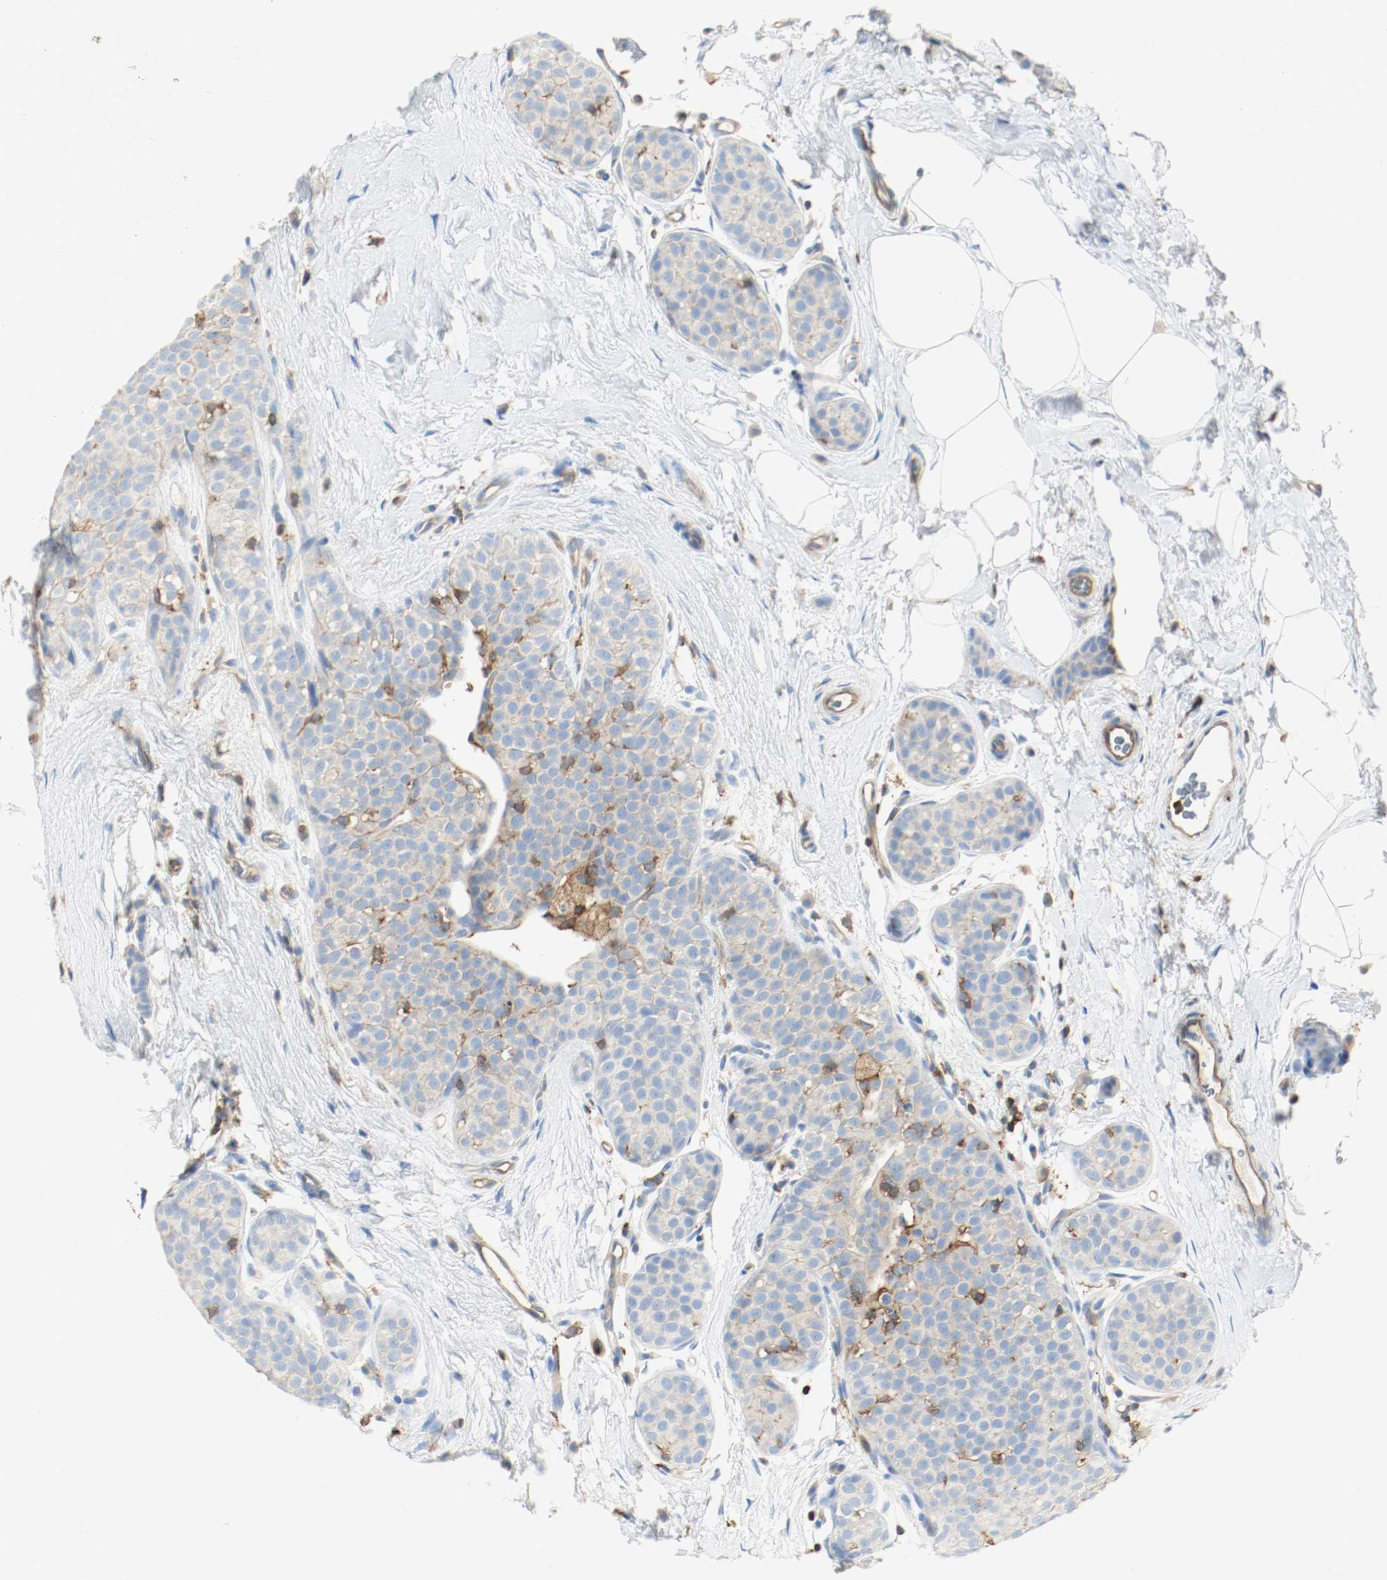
{"staining": {"intensity": "weak", "quantity": "25%-75%", "location": "cytoplasmic/membranous"}, "tissue": "breast cancer", "cell_type": "Tumor cells", "image_type": "cancer", "snomed": [{"axis": "morphology", "description": "Lobular carcinoma, in situ"}, {"axis": "morphology", "description": "Lobular carcinoma"}, {"axis": "topography", "description": "Breast"}], "caption": "DAB immunohistochemical staining of human breast cancer (lobular carcinoma) reveals weak cytoplasmic/membranous protein staining in about 25%-75% of tumor cells. (DAB (3,3'-diaminobenzidine) IHC with brightfield microscopy, high magnification).", "gene": "ARPC1B", "patient": {"sex": "female", "age": 41}}